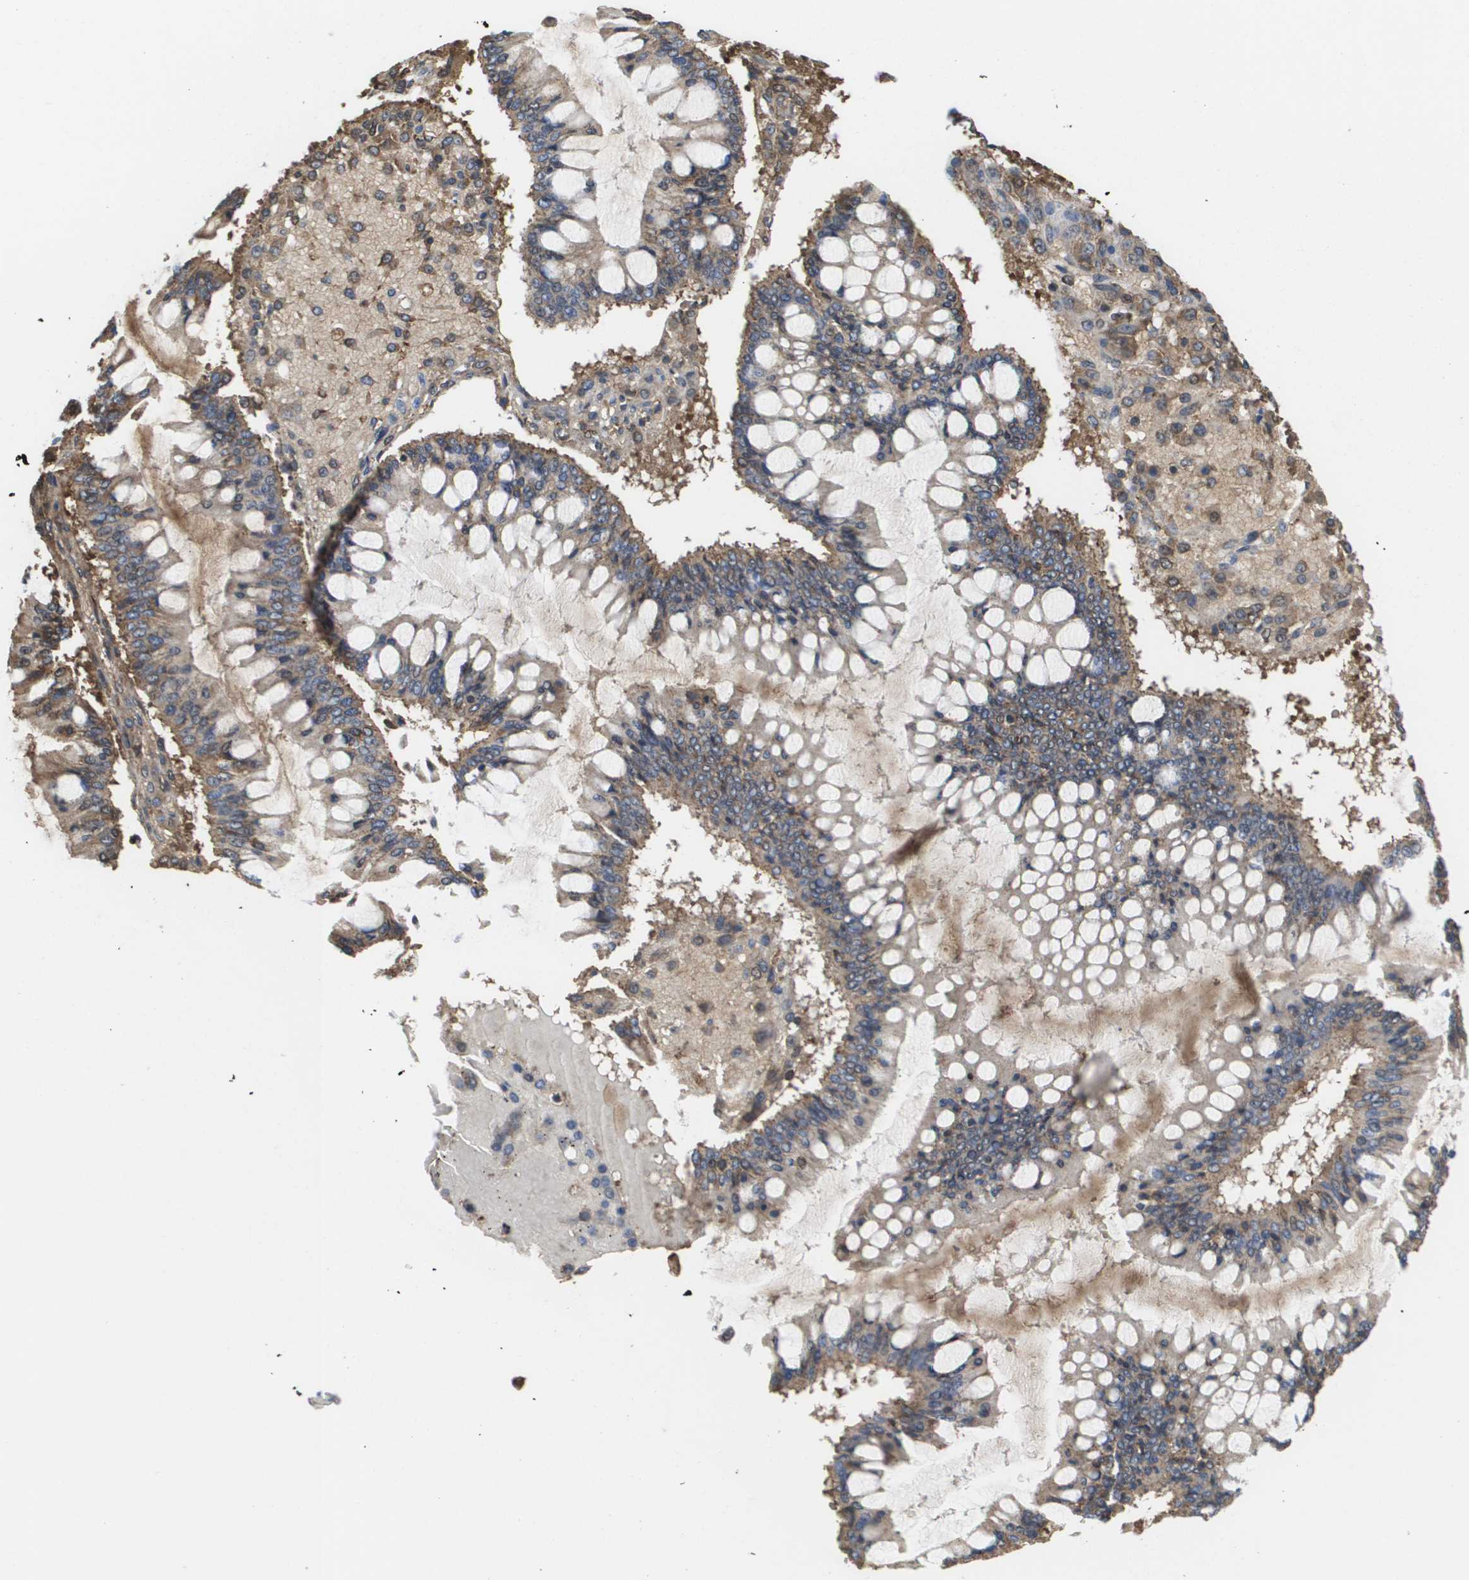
{"staining": {"intensity": "moderate", "quantity": ">75%", "location": "cytoplasmic/membranous"}, "tissue": "ovarian cancer", "cell_type": "Tumor cells", "image_type": "cancer", "snomed": [{"axis": "morphology", "description": "Cystadenocarcinoma, mucinous, NOS"}, {"axis": "topography", "description": "Ovary"}], "caption": "A photomicrograph showing moderate cytoplasmic/membranous staining in approximately >75% of tumor cells in ovarian cancer, as visualized by brown immunohistochemical staining.", "gene": "SERPINC1", "patient": {"sex": "female", "age": 73}}